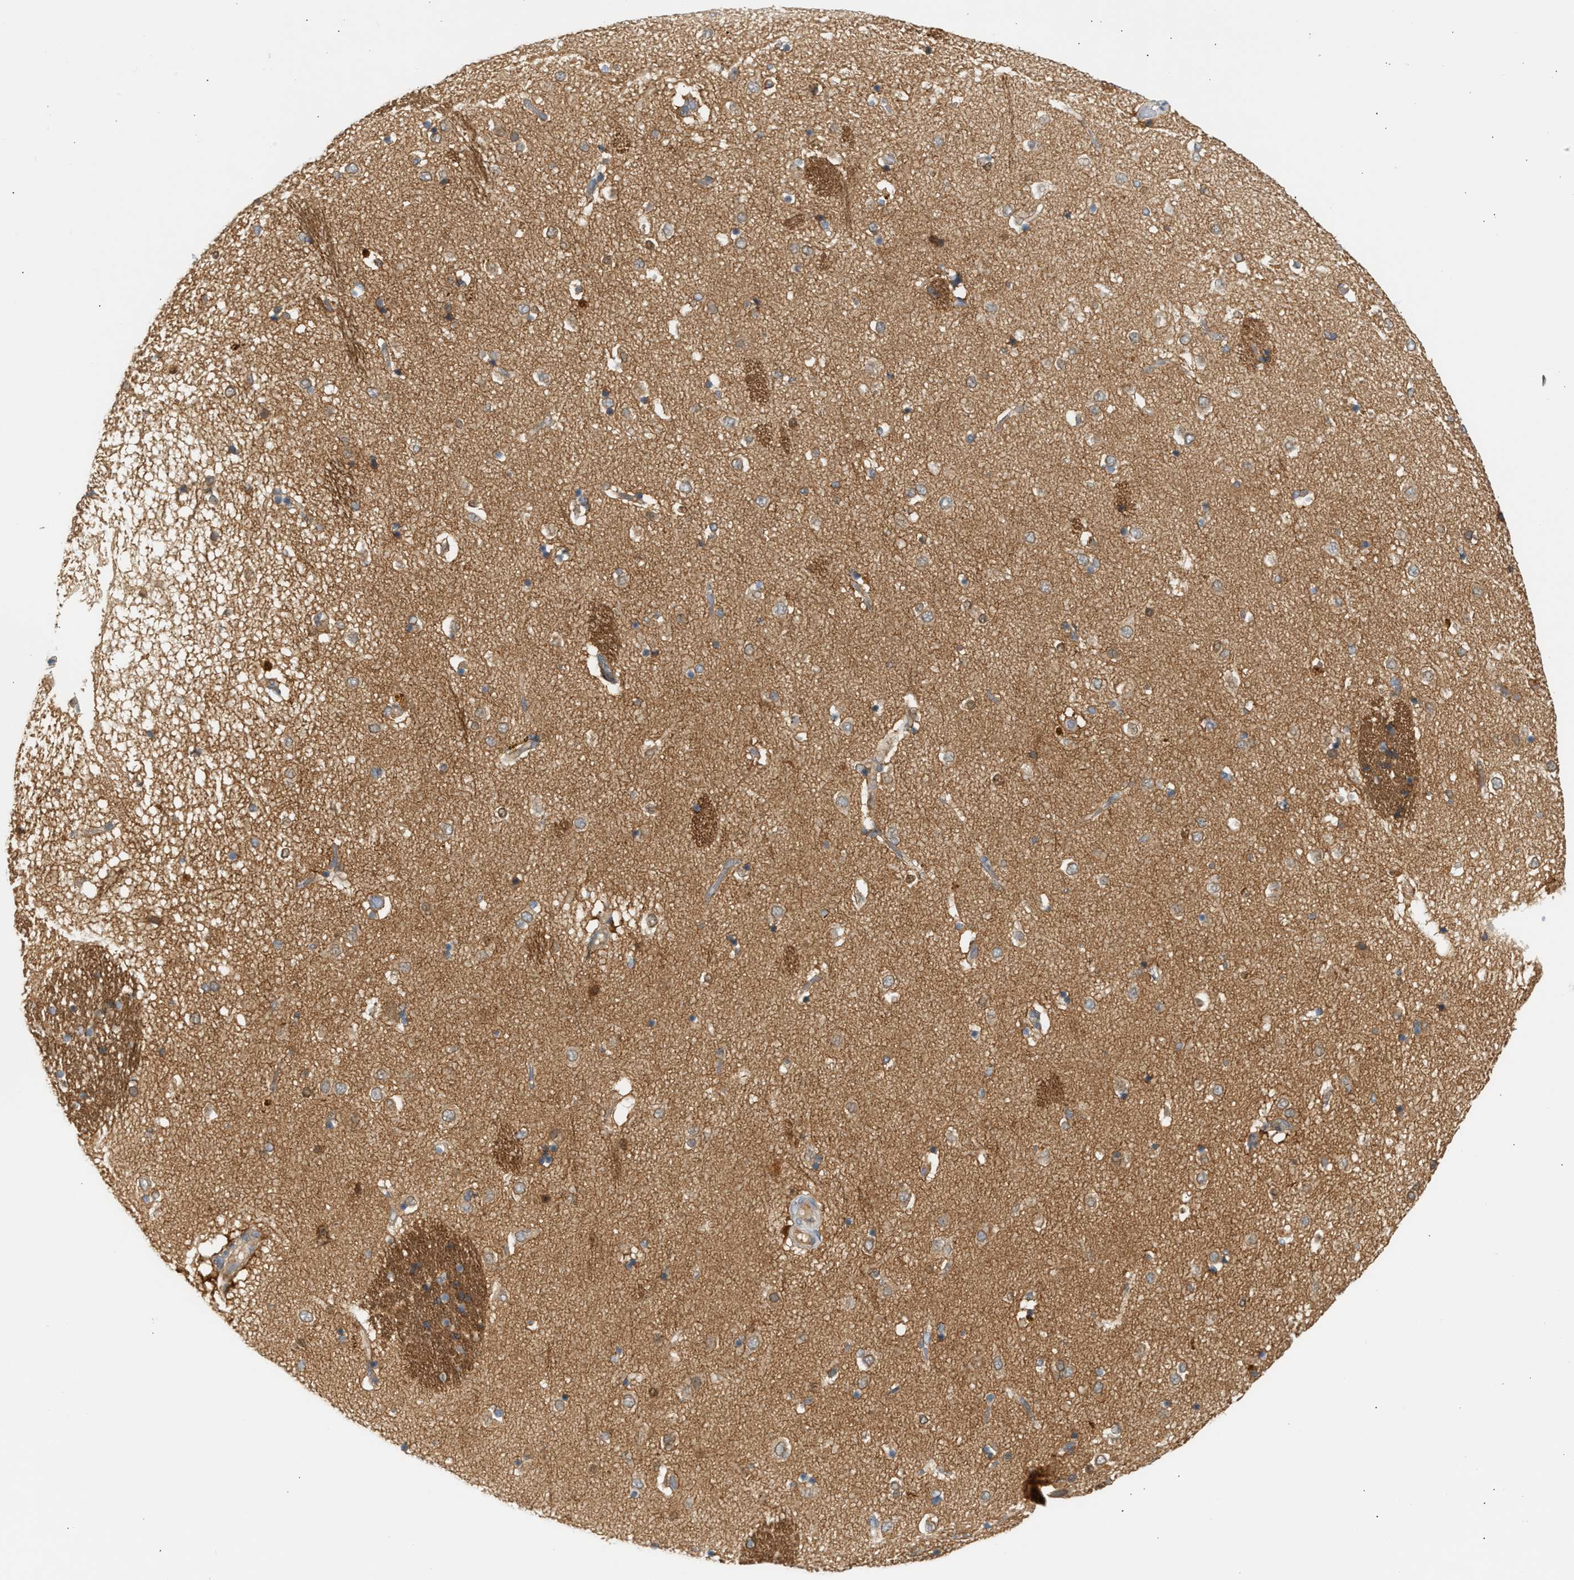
{"staining": {"intensity": "moderate", "quantity": ">75%", "location": "cytoplasmic/membranous"}, "tissue": "caudate", "cell_type": "Glial cells", "image_type": "normal", "snomed": [{"axis": "morphology", "description": "Normal tissue, NOS"}, {"axis": "topography", "description": "Lateral ventricle wall"}], "caption": "This is an image of immunohistochemistry staining of normal caudate, which shows moderate expression in the cytoplasmic/membranous of glial cells.", "gene": "PAFAH1B1", "patient": {"sex": "male", "age": 70}}